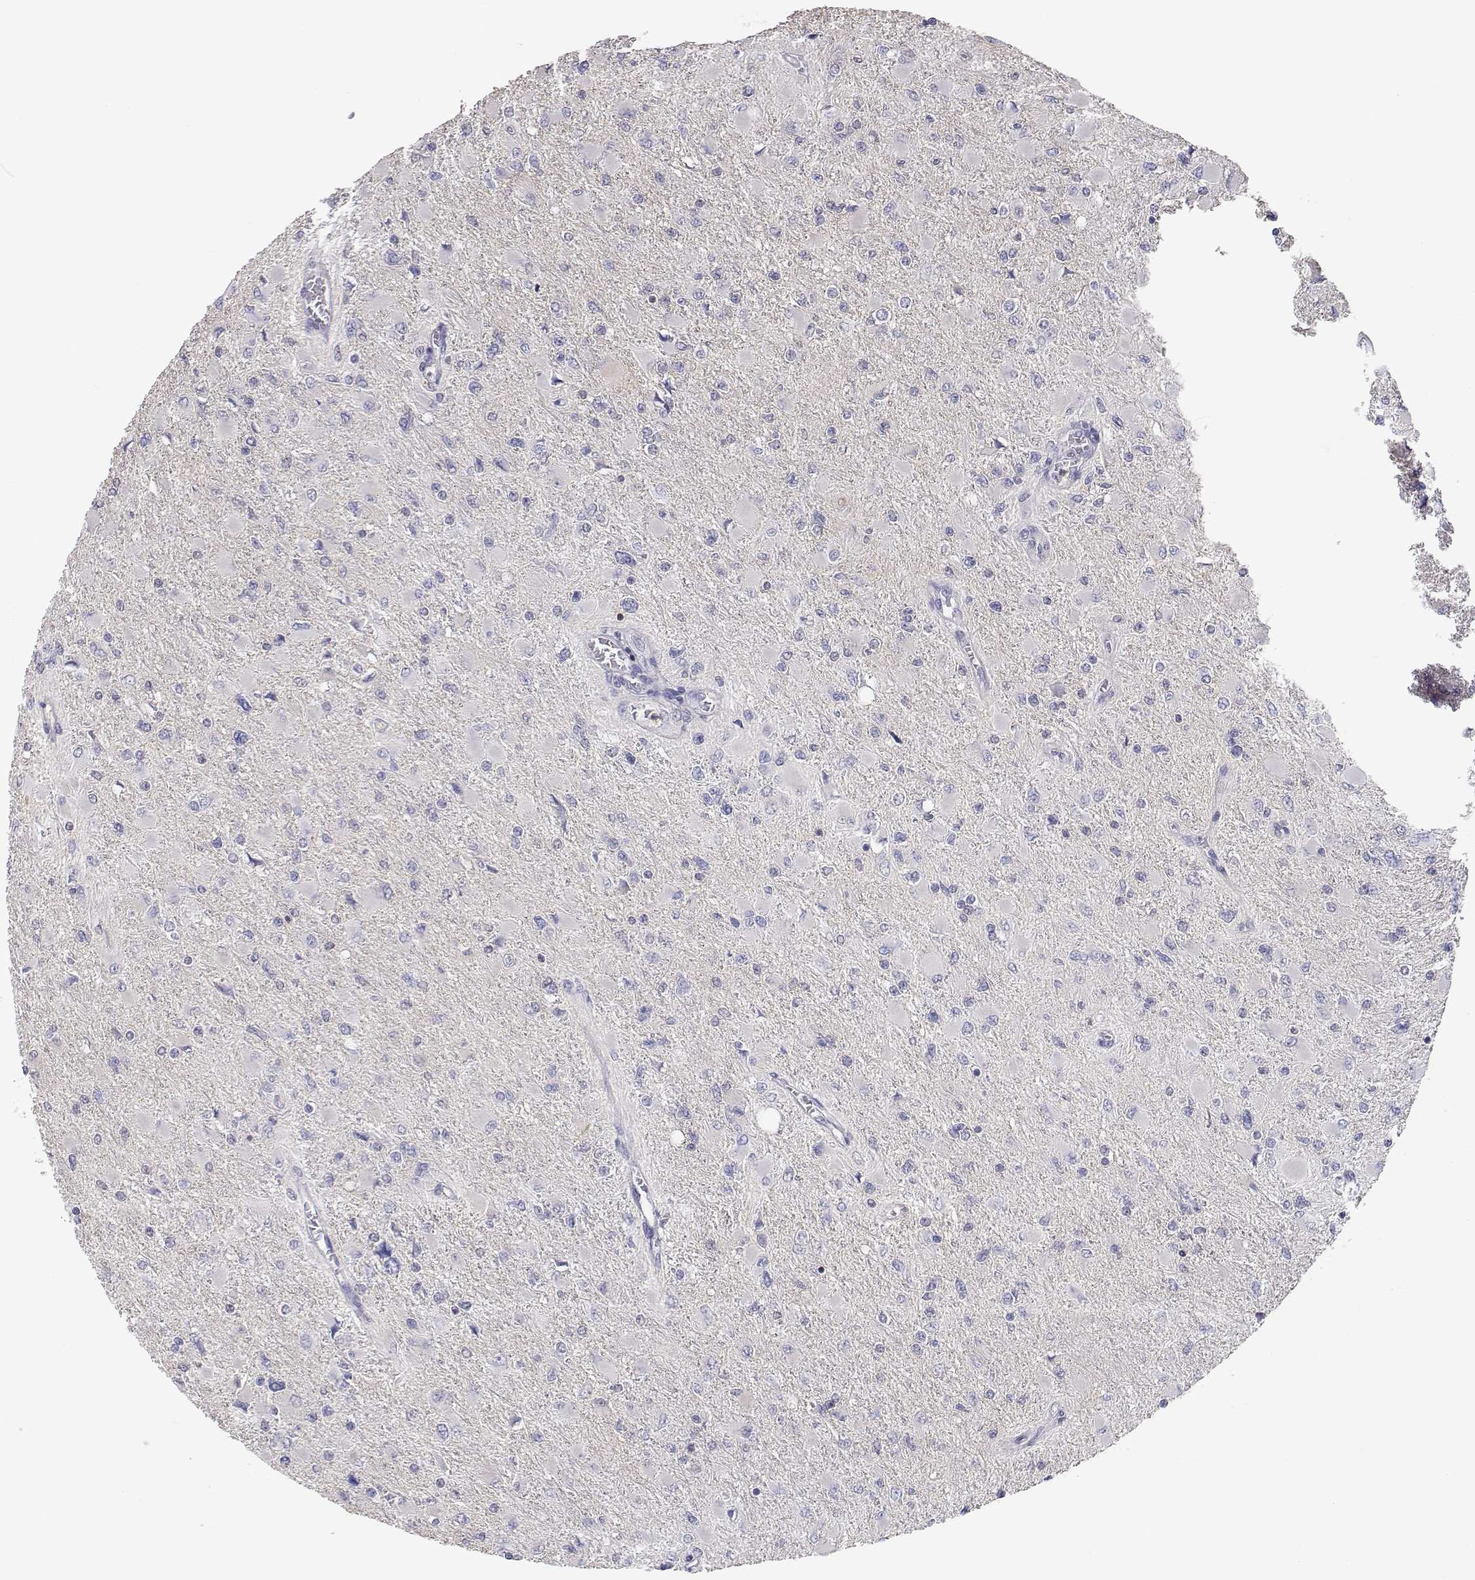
{"staining": {"intensity": "negative", "quantity": "none", "location": "none"}, "tissue": "glioma", "cell_type": "Tumor cells", "image_type": "cancer", "snomed": [{"axis": "morphology", "description": "Glioma, malignant, High grade"}, {"axis": "topography", "description": "Cerebral cortex"}], "caption": "Human malignant glioma (high-grade) stained for a protein using immunohistochemistry (IHC) exhibits no staining in tumor cells.", "gene": "ADA", "patient": {"sex": "female", "age": 36}}